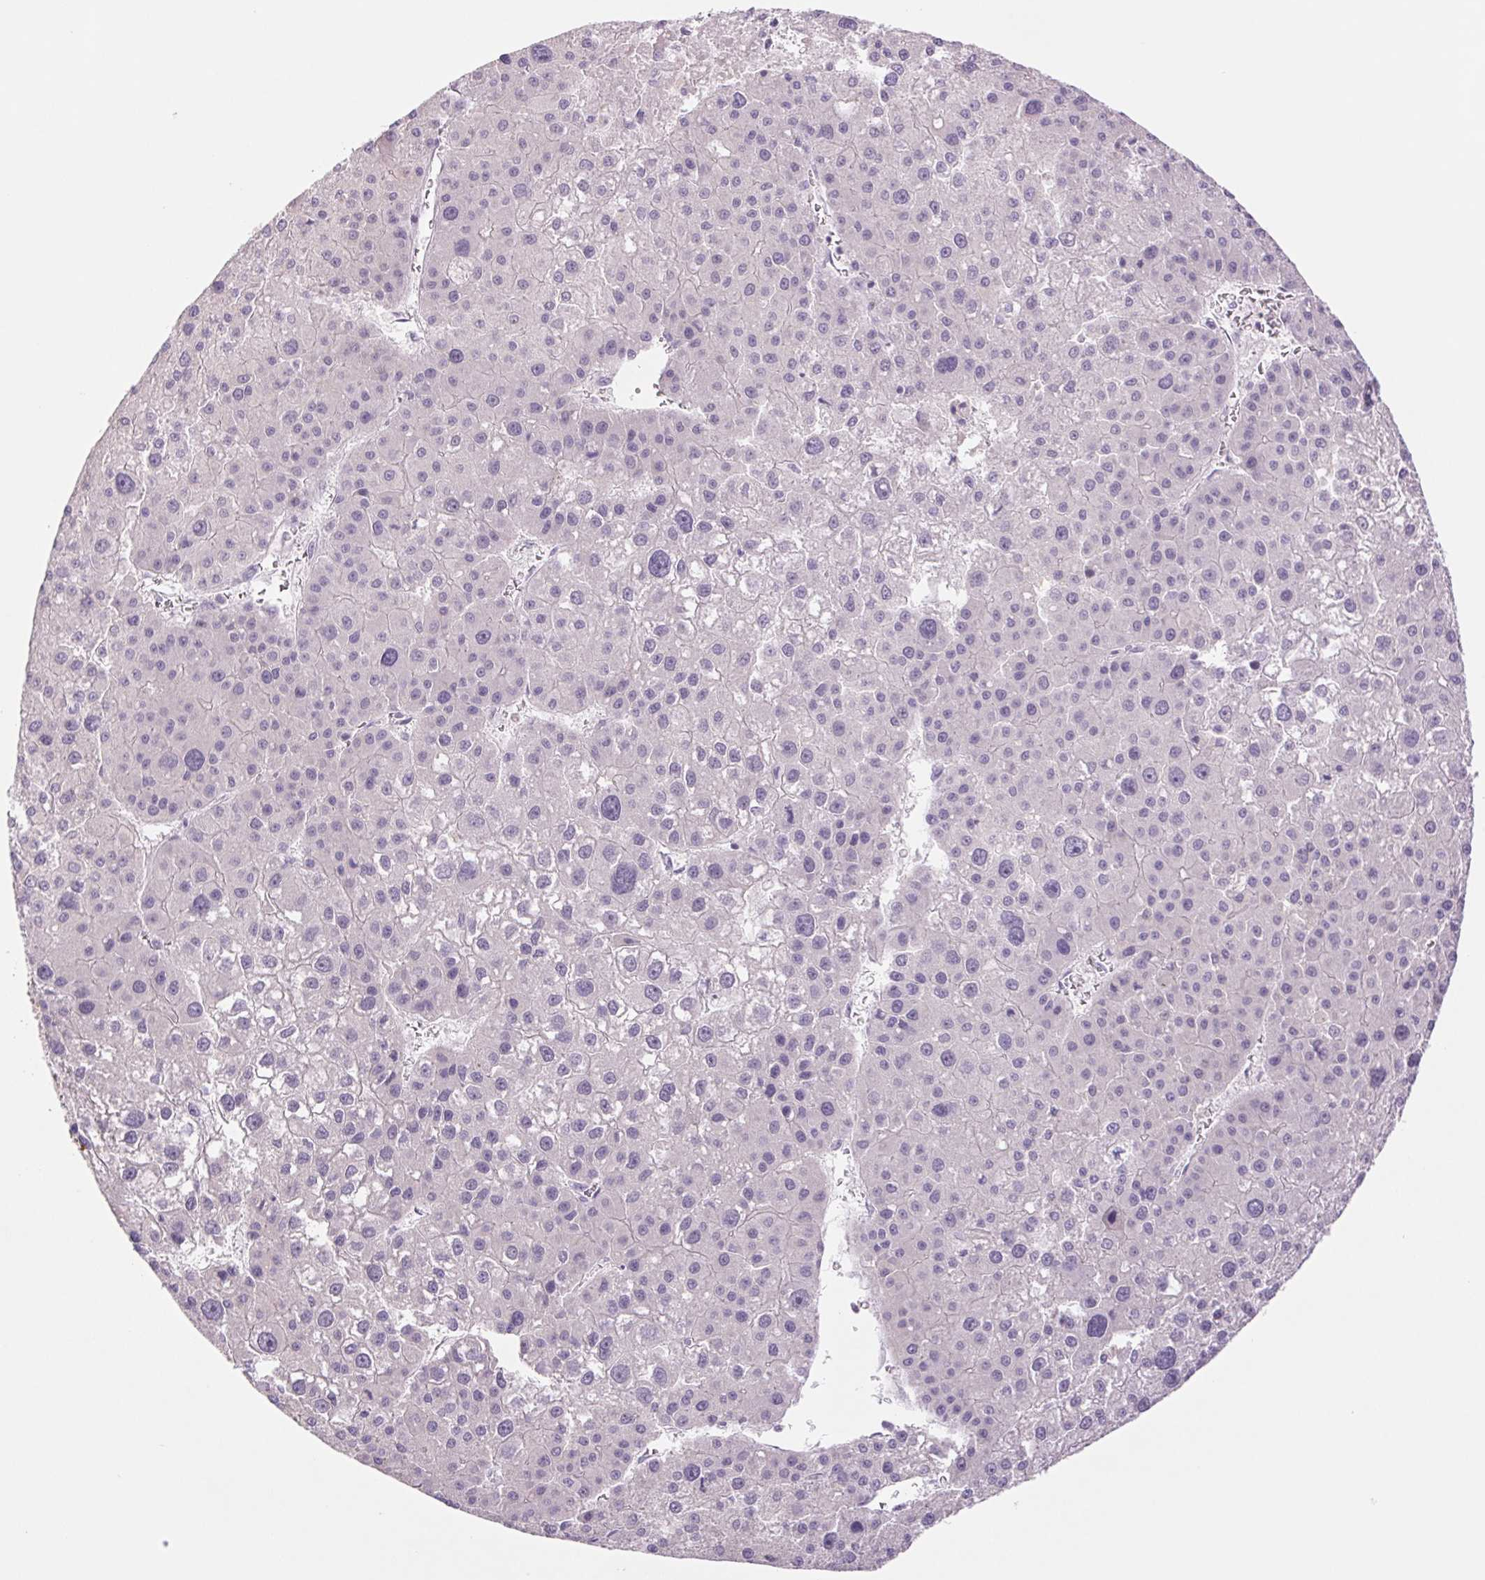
{"staining": {"intensity": "negative", "quantity": "none", "location": "none"}, "tissue": "liver cancer", "cell_type": "Tumor cells", "image_type": "cancer", "snomed": [{"axis": "morphology", "description": "Carcinoma, Hepatocellular, NOS"}, {"axis": "topography", "description": "Liver"}], "caption": "The immunohistochemistry image has no significant positivity in tumor cells of hepatocellular carcinoma (liver) tissue. The staining was performed using DAB to visualize the protein expression in brown, while the nuclei were stained in blue with hematoxylin (Magnification: 20x).", "gene": "KRT1", "patient": {"sex": "male", "age": 73}}